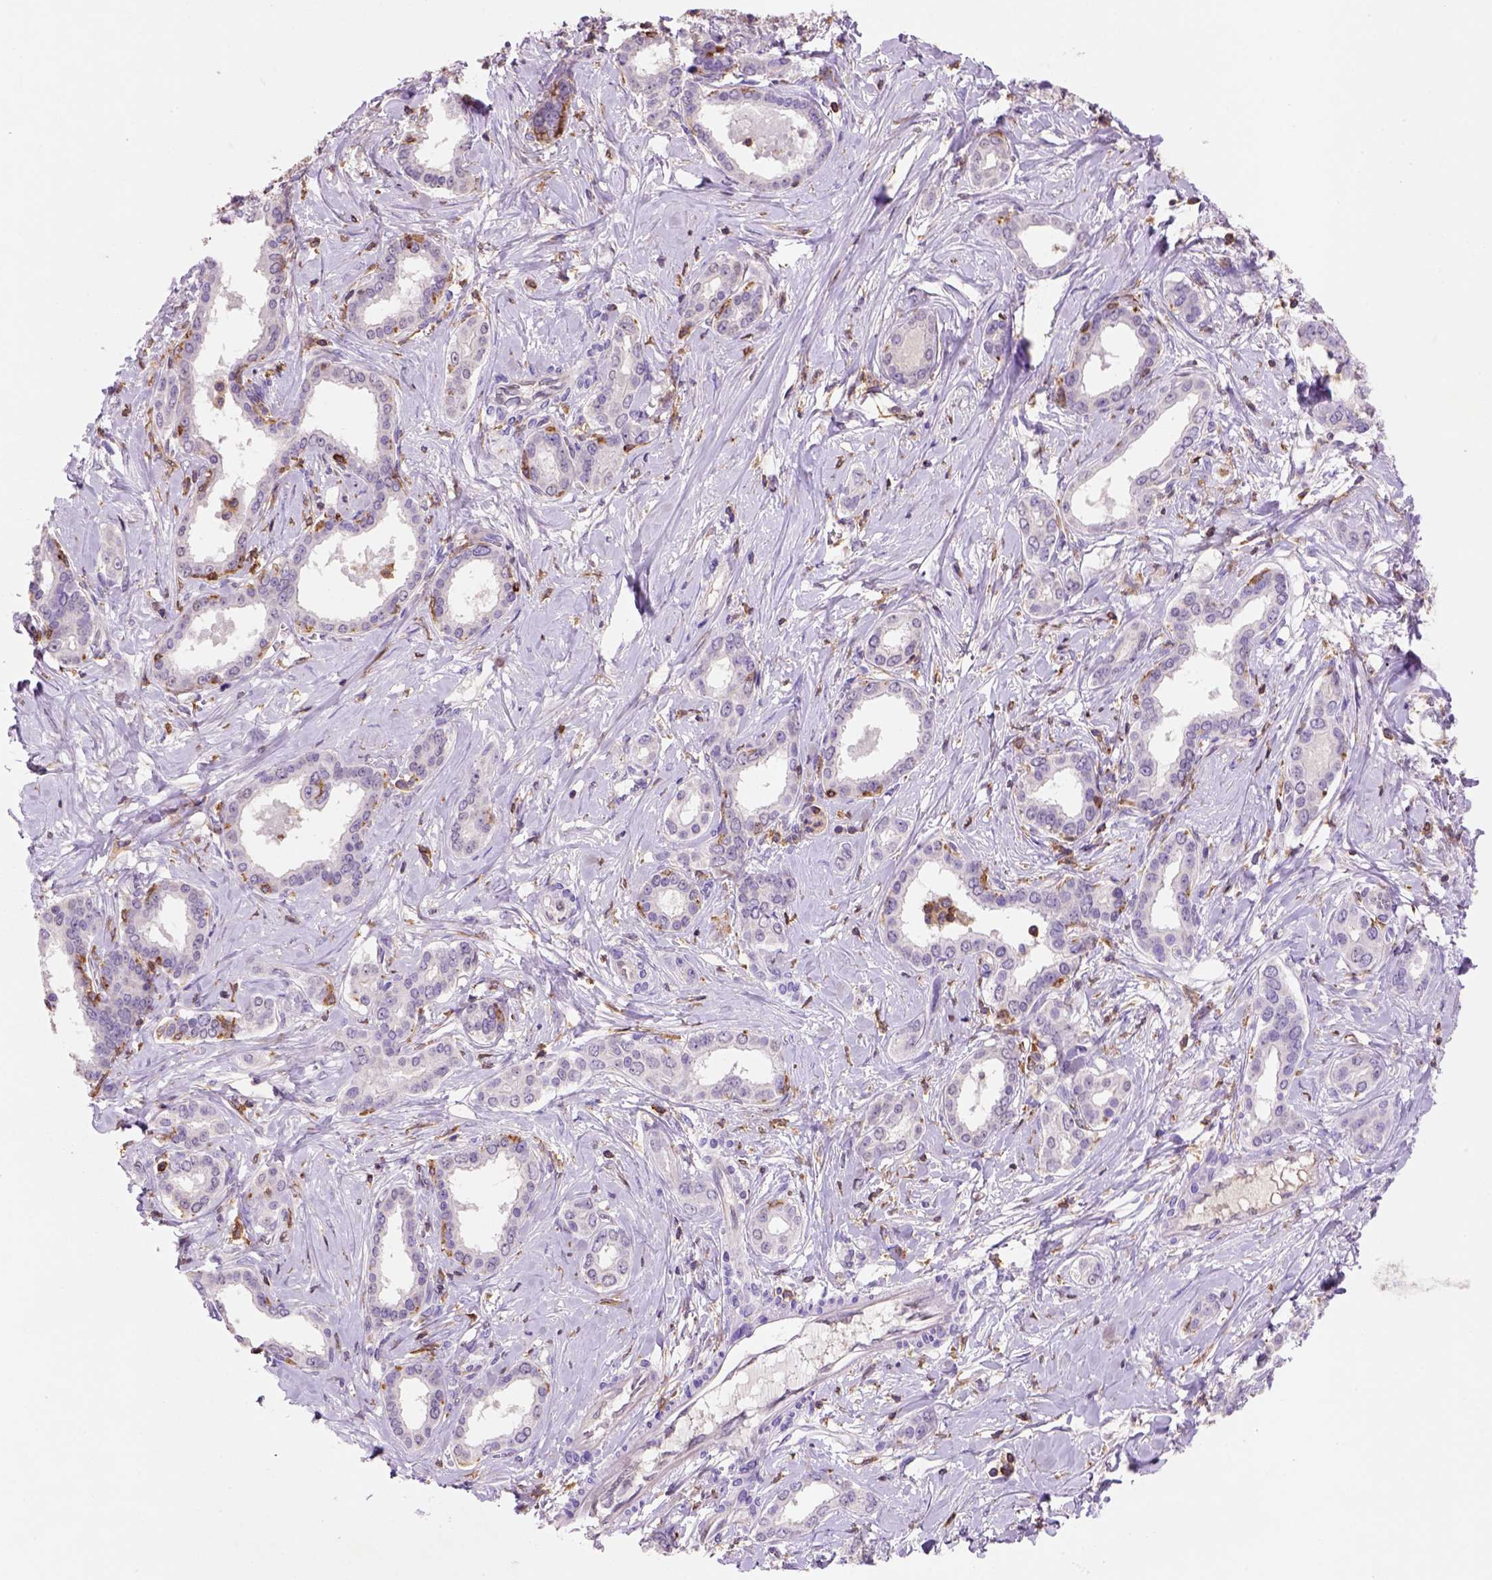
{"staining": {"intensity": "negative", "quantity": "none", "location": "none"}, "tissue": "liver cancer", "cell_type": "Tumor cells", "image_type": "cancer", "snomed": [{"axis": "morphology", "description": "Cholangiocarcinoma"}, {"axis": "topography", "description": "Liver"}], "caption": "Tumor cells show no significant protein expression in cholangiocarcinoma (liver).", "gene": "INPP5D", "patient": {"sex": "female", "age": 47}}